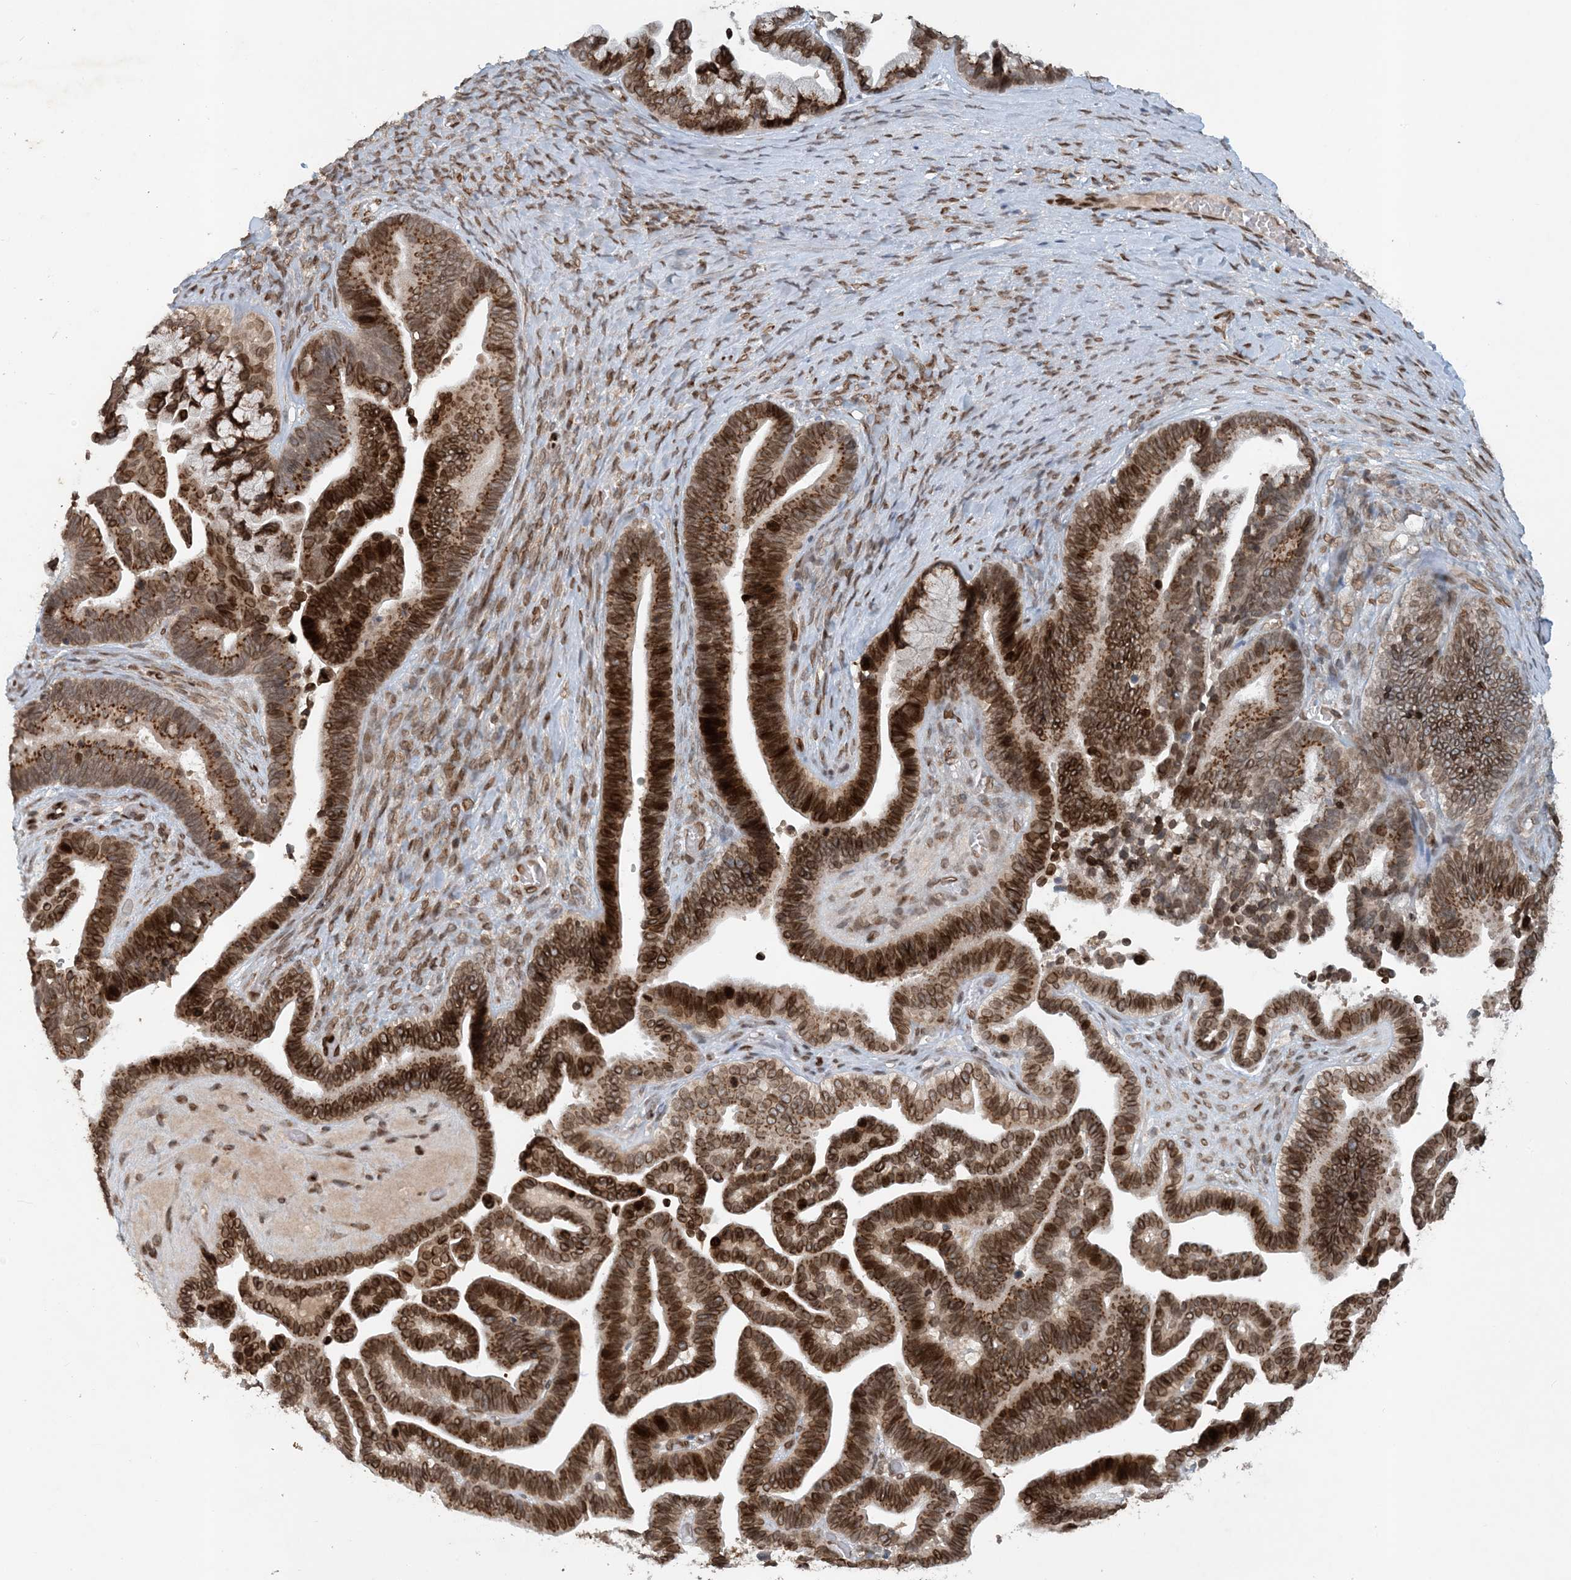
{"staining": {"intensity": "strong", "quantity": "25%-75%", "location": "cytoplasmic/membranous,nuclear"}, "tissue": "ovarian cancer", "cell_type": "Tumor cells", "image_type": "cancer", "snomed": [{"axis": "morphology", "description": "Cystadenocarcinoma, serous, NOS"}, {"axis": "topography", "description": "Ovary"}], "caption": "Protein expression analysis of ovarian cancer shows strong cytoplasmic/membranous and nuclear positivity in approximately 25%-75% of tumor cells. (DAB (3,3'-diaminobenzidine) IHC, brown staining for protein, blue staining for nuclei).", "gene": "SLC35A2", "patient": {"sex": "female", "age": 56}}